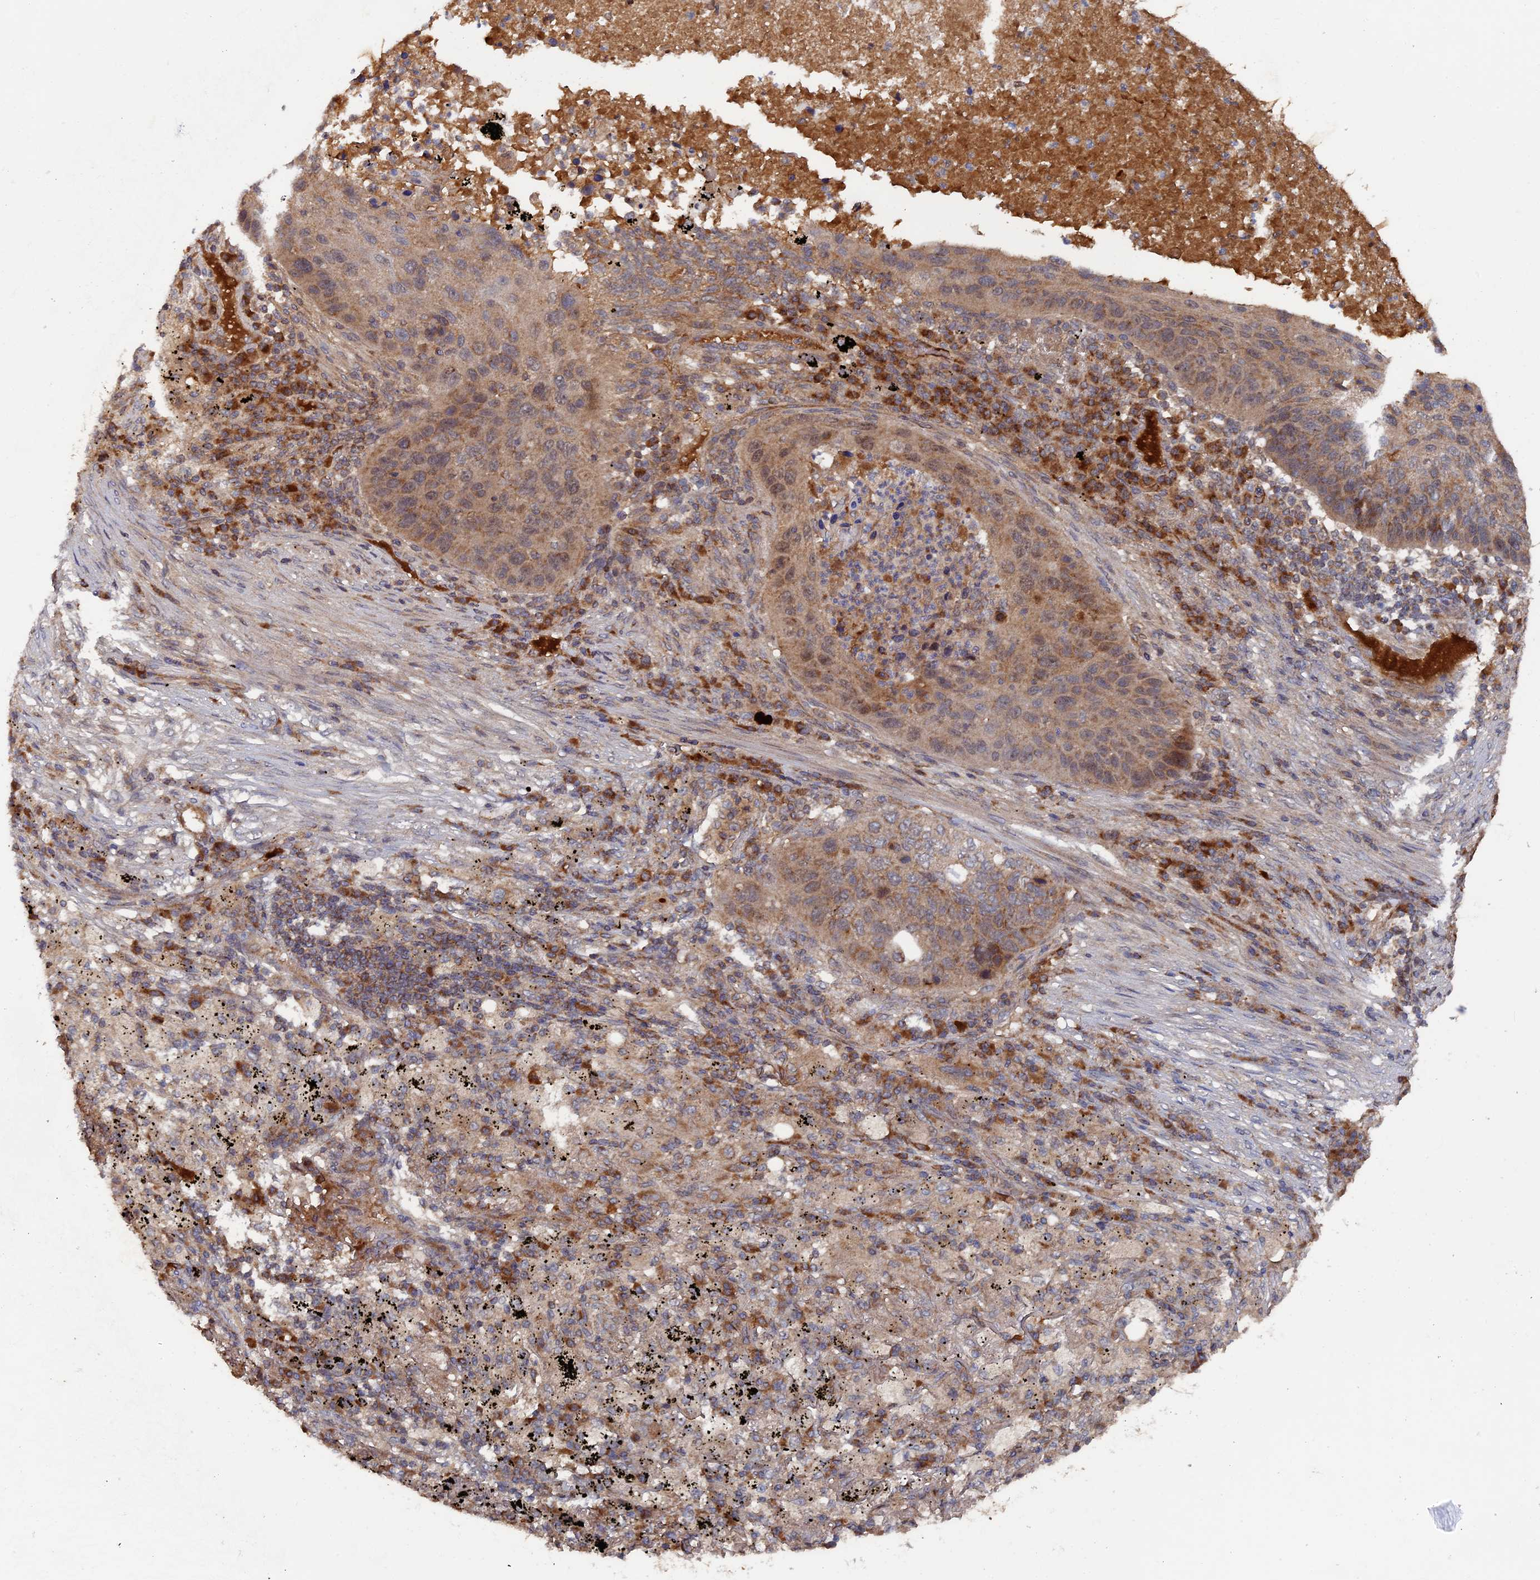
{"staining": {"intensity": "weak", "quantity": ">75%", "location": "cytoplasmic/membranous"}, "tissue": "lung cancer", "cell_type": "Tumor cells", "image_type": "cancer", "snomed": [{"axis": "morphology", "description": "Squamous cell carcinoma, NOS"}, {"axis": "topography", "description": "Lung"}], "caption": "The micrograph demonstrates staining of lung cancer, revealing weak cytoplasmic/membranous protein staining (brown color) within tumor cells.", "gene": "RAB15", "patient": {"sex": "female", "age": 63}}